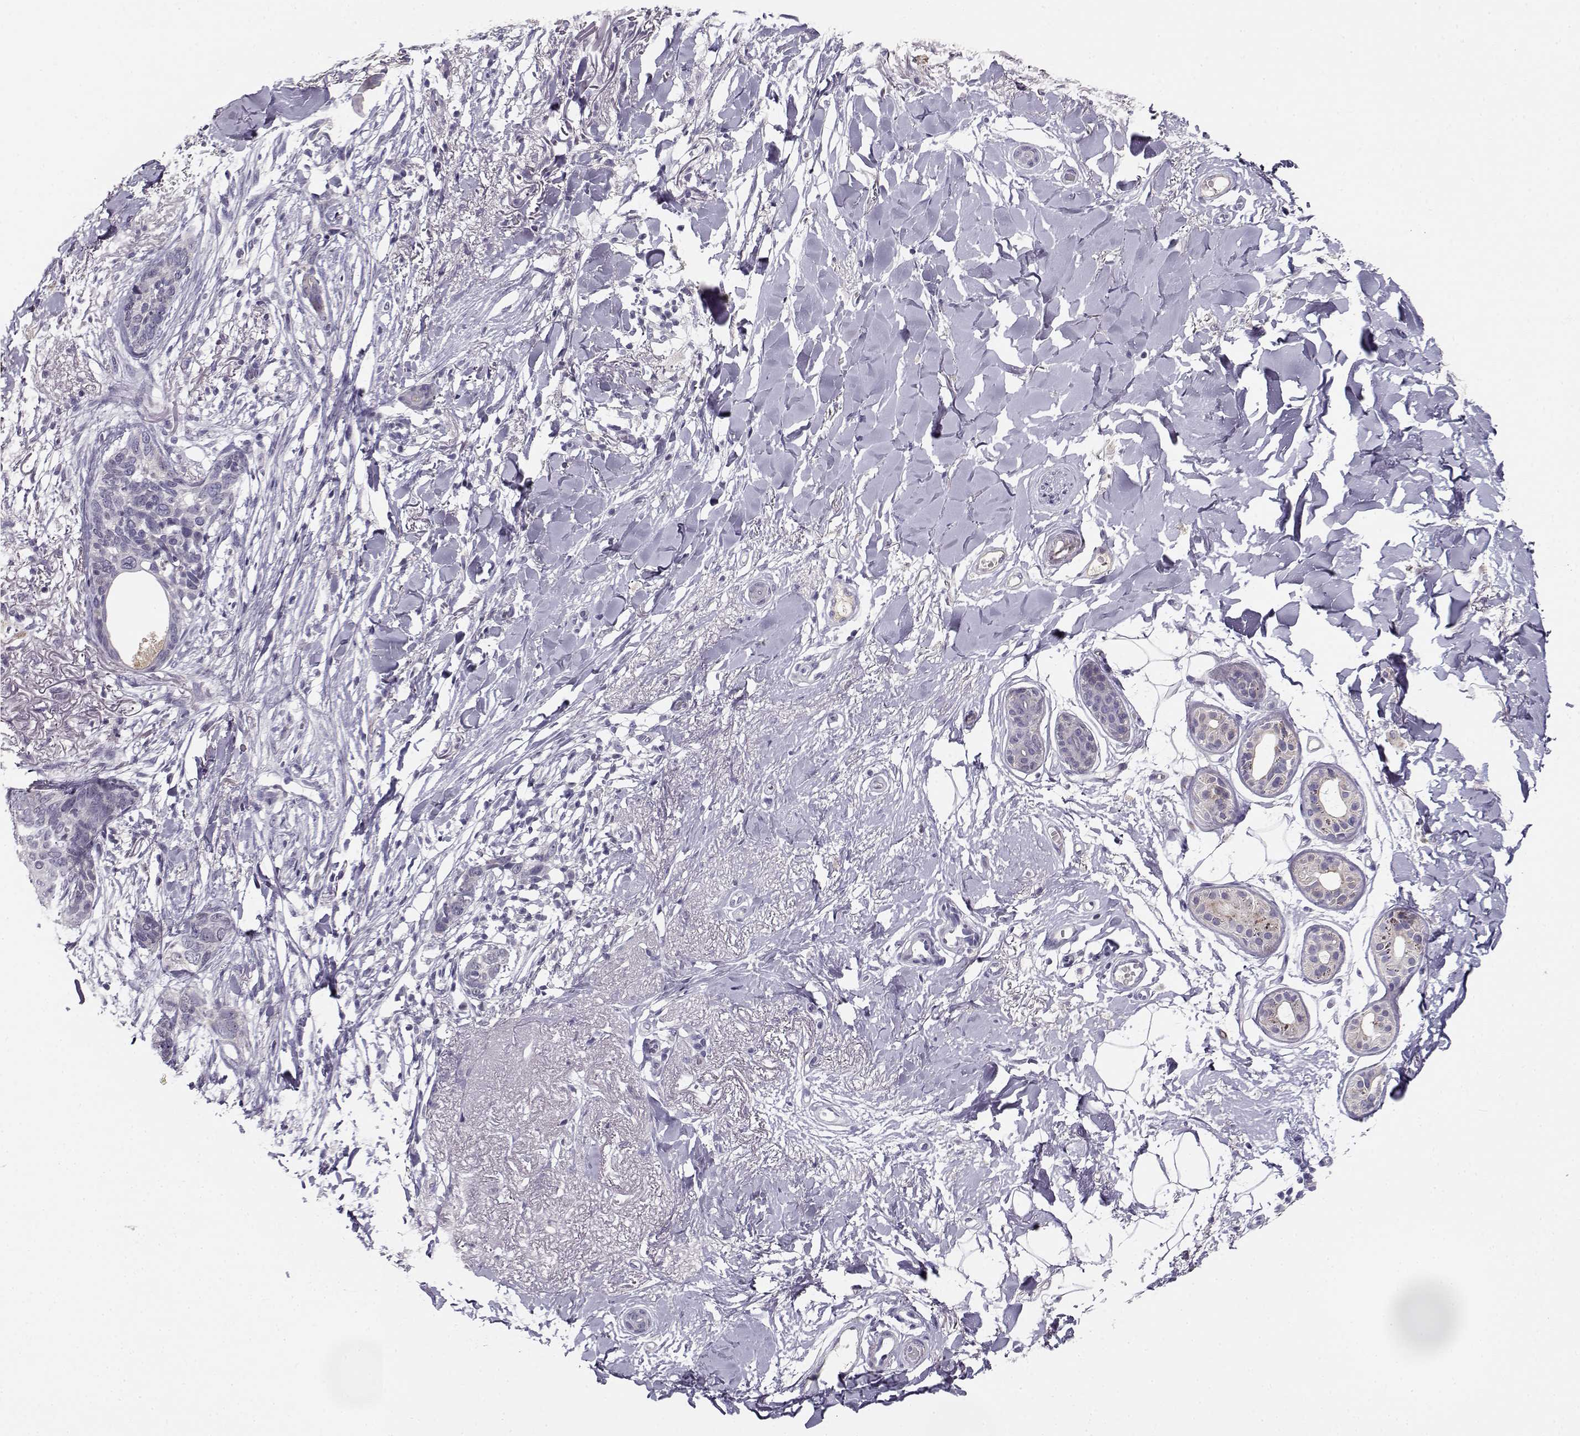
{"staining": {"intensity": "negative", "quantity": "none", "location": "none"}, "tissue": "skin cancer", "cell_type": "Tumor cells", "image_type": "cancer", "snomed": [{"axis": "morphology", "description": "Normal tissue, NOS"}, {"axis": "morphology", "description": "Basal cell carcinoma"}, {"axis": "topography", "description": "Skin"}], "caption": "Skin cancer (basal cell carcinoma) was stained to show a protein in brown. There is no significant positivity in tumor cells. The staining was performed using DAB to visualize the protein expression in brown, while the nuclei were stained in blue with hematoxylin (Magnification: 20x).", "gene": "DDX25", "patient": {"sex": "male", "age": 84}}